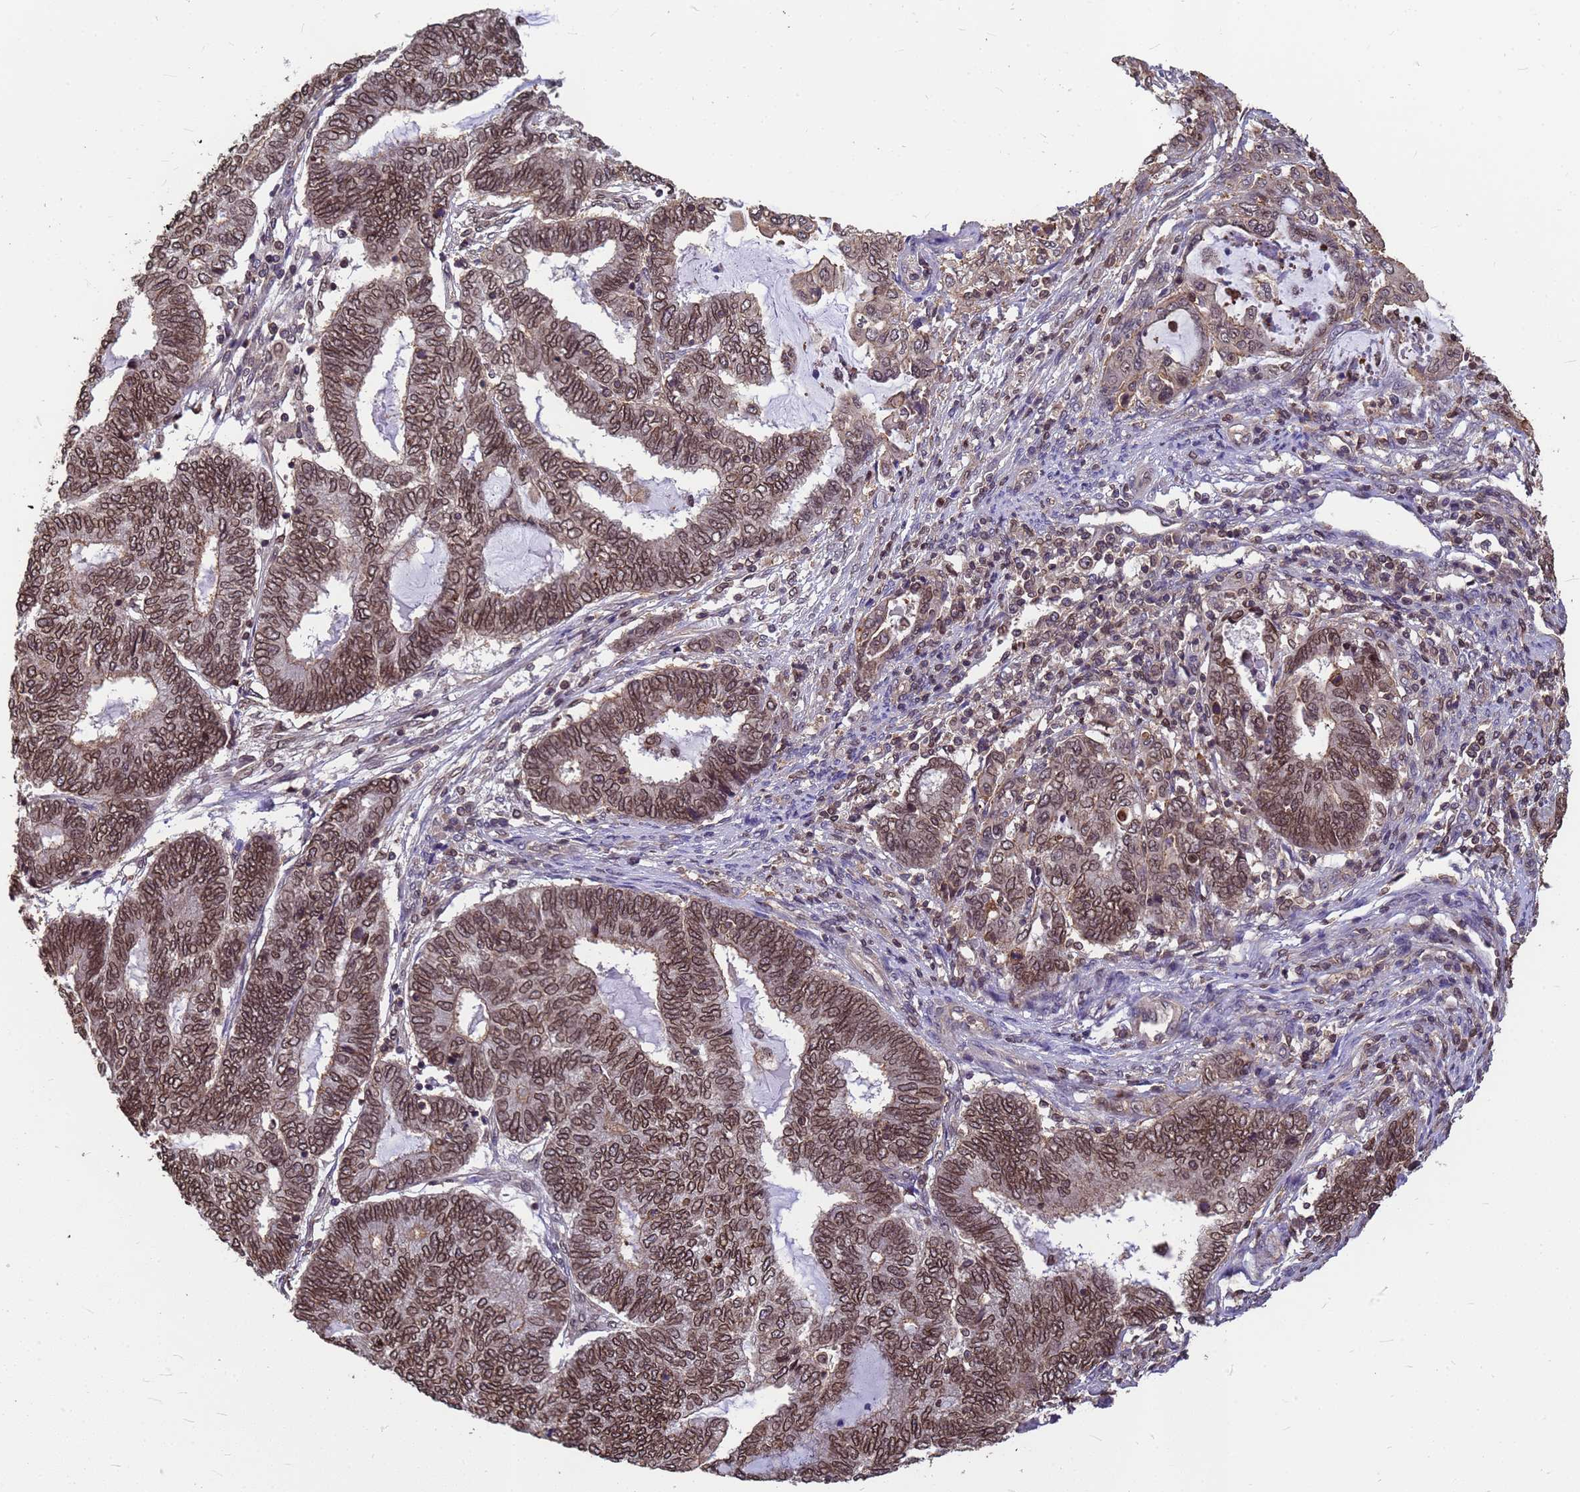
{"staining": {"intensity": "moderate", "quantity": ">75%", "location": "nuclear"}, "tissue": "endometrial cancer", "cell_type": "Tumor cells", "image_type": "cancer", "snomed": [{"axis": "morphology", "description": "Adenocarcinoma, NOS"}, {"axis": "topography", "description": "Uterus"}, {"axis": "topography", "description": "Endometrium"}], "caption": "Immunohistochemical staining of endometrial cancer (adenocarcinoma) demonstrates medium levels of moderate nuclear protein expression in about >75% of tumor cells.", "gene": "C1orf35", "patient": {"sex": "female", "age": 70}}